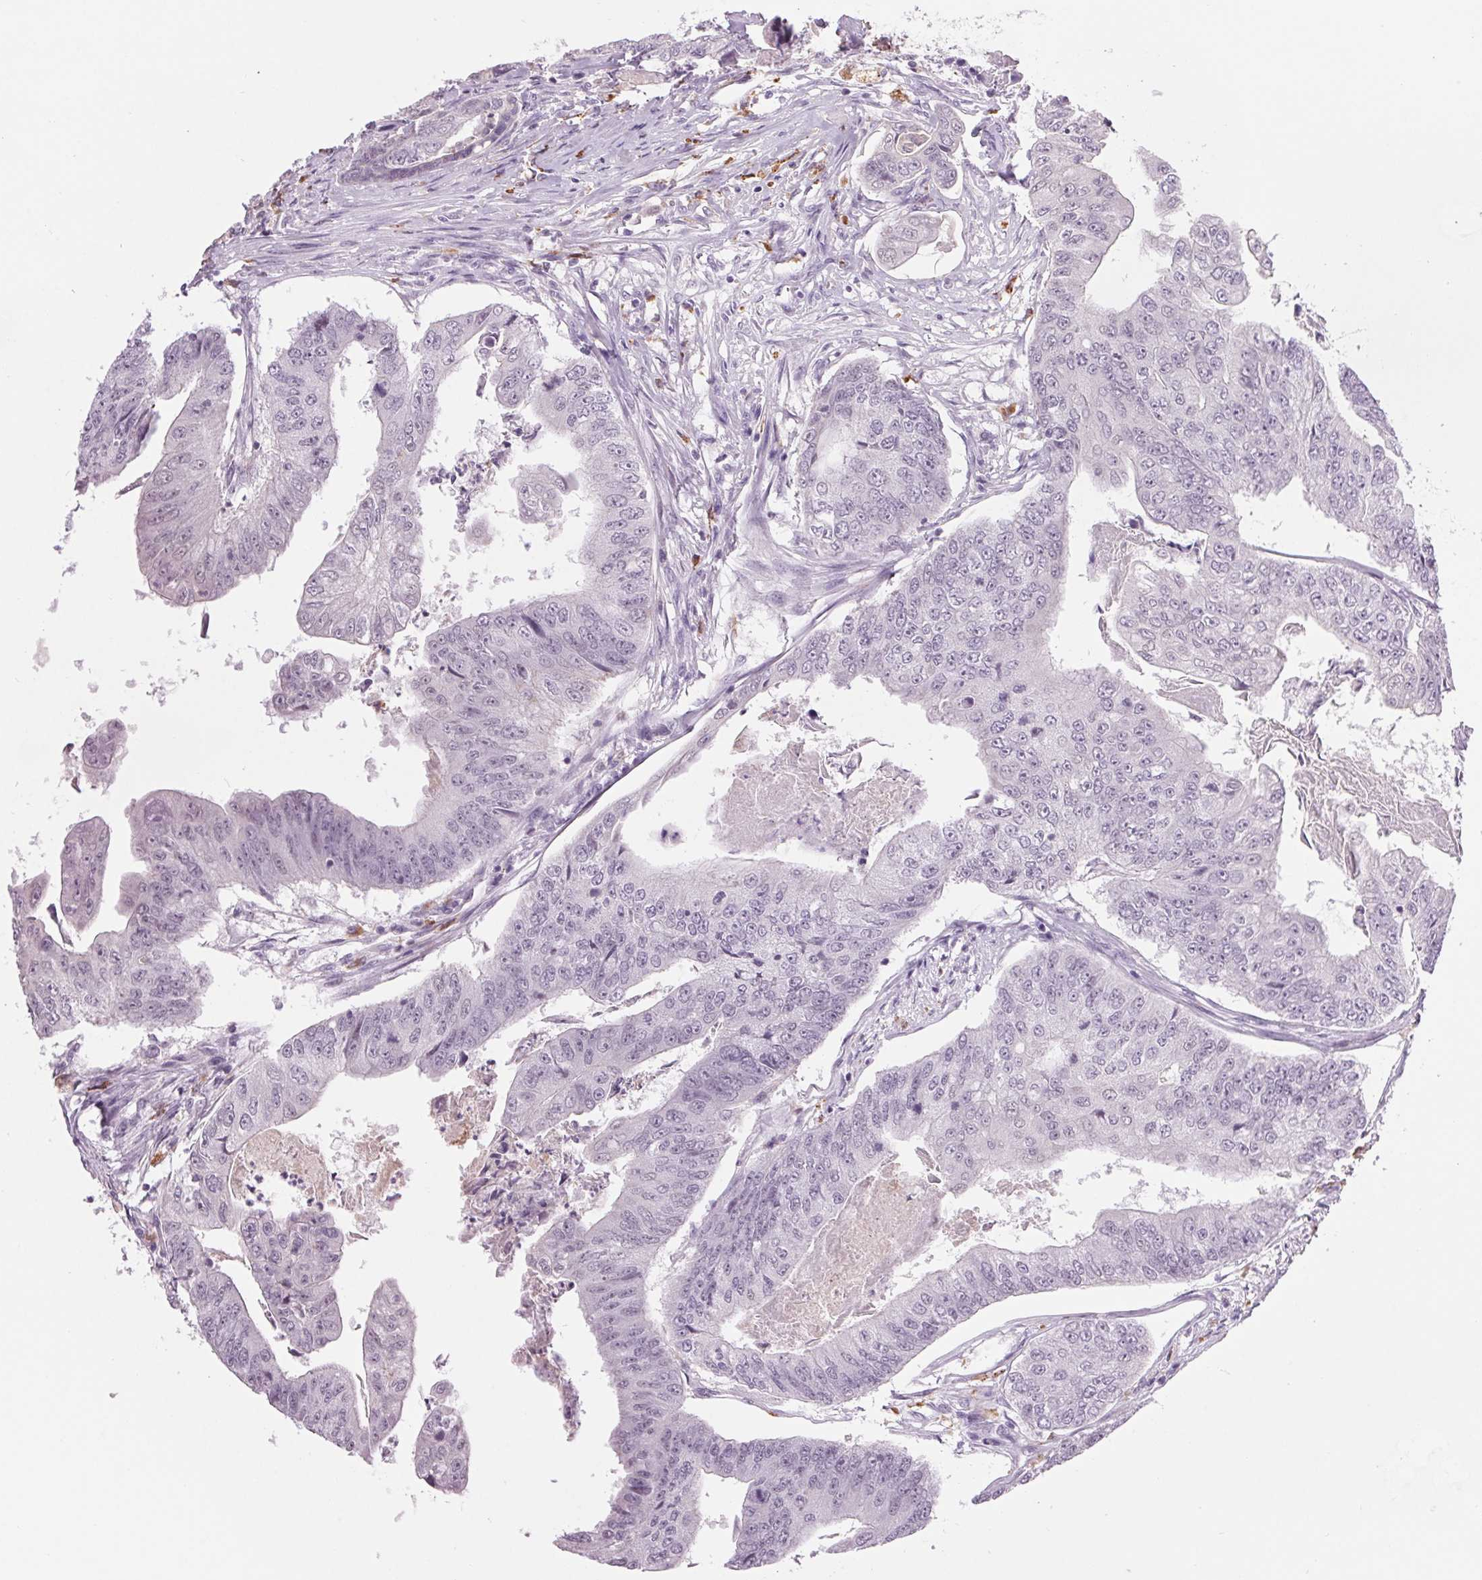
{"staining": {"intensity": "negative", "quantity": "none", "location": "none"}, "tissue": "colorectal cancer", "cell_type": "Tumor cells", "image_type": "cancer", "snomed": [{"axis": "morphology", "description": "Adenocarcinoma, NOS"}, {"axis": "topography", "description": "Colon"}], "caption": "Colorectal adenocarcinoma was stained to show a protein in brown. There is no significant staining in tumor cells. The staining is performed using DAB (3,3'-diaminobenzidine) brown chromogen with nuclei counter-stained in using hematoxylin.", "gene": "MPO", "patient": {"sex": "female", "age": 67}}